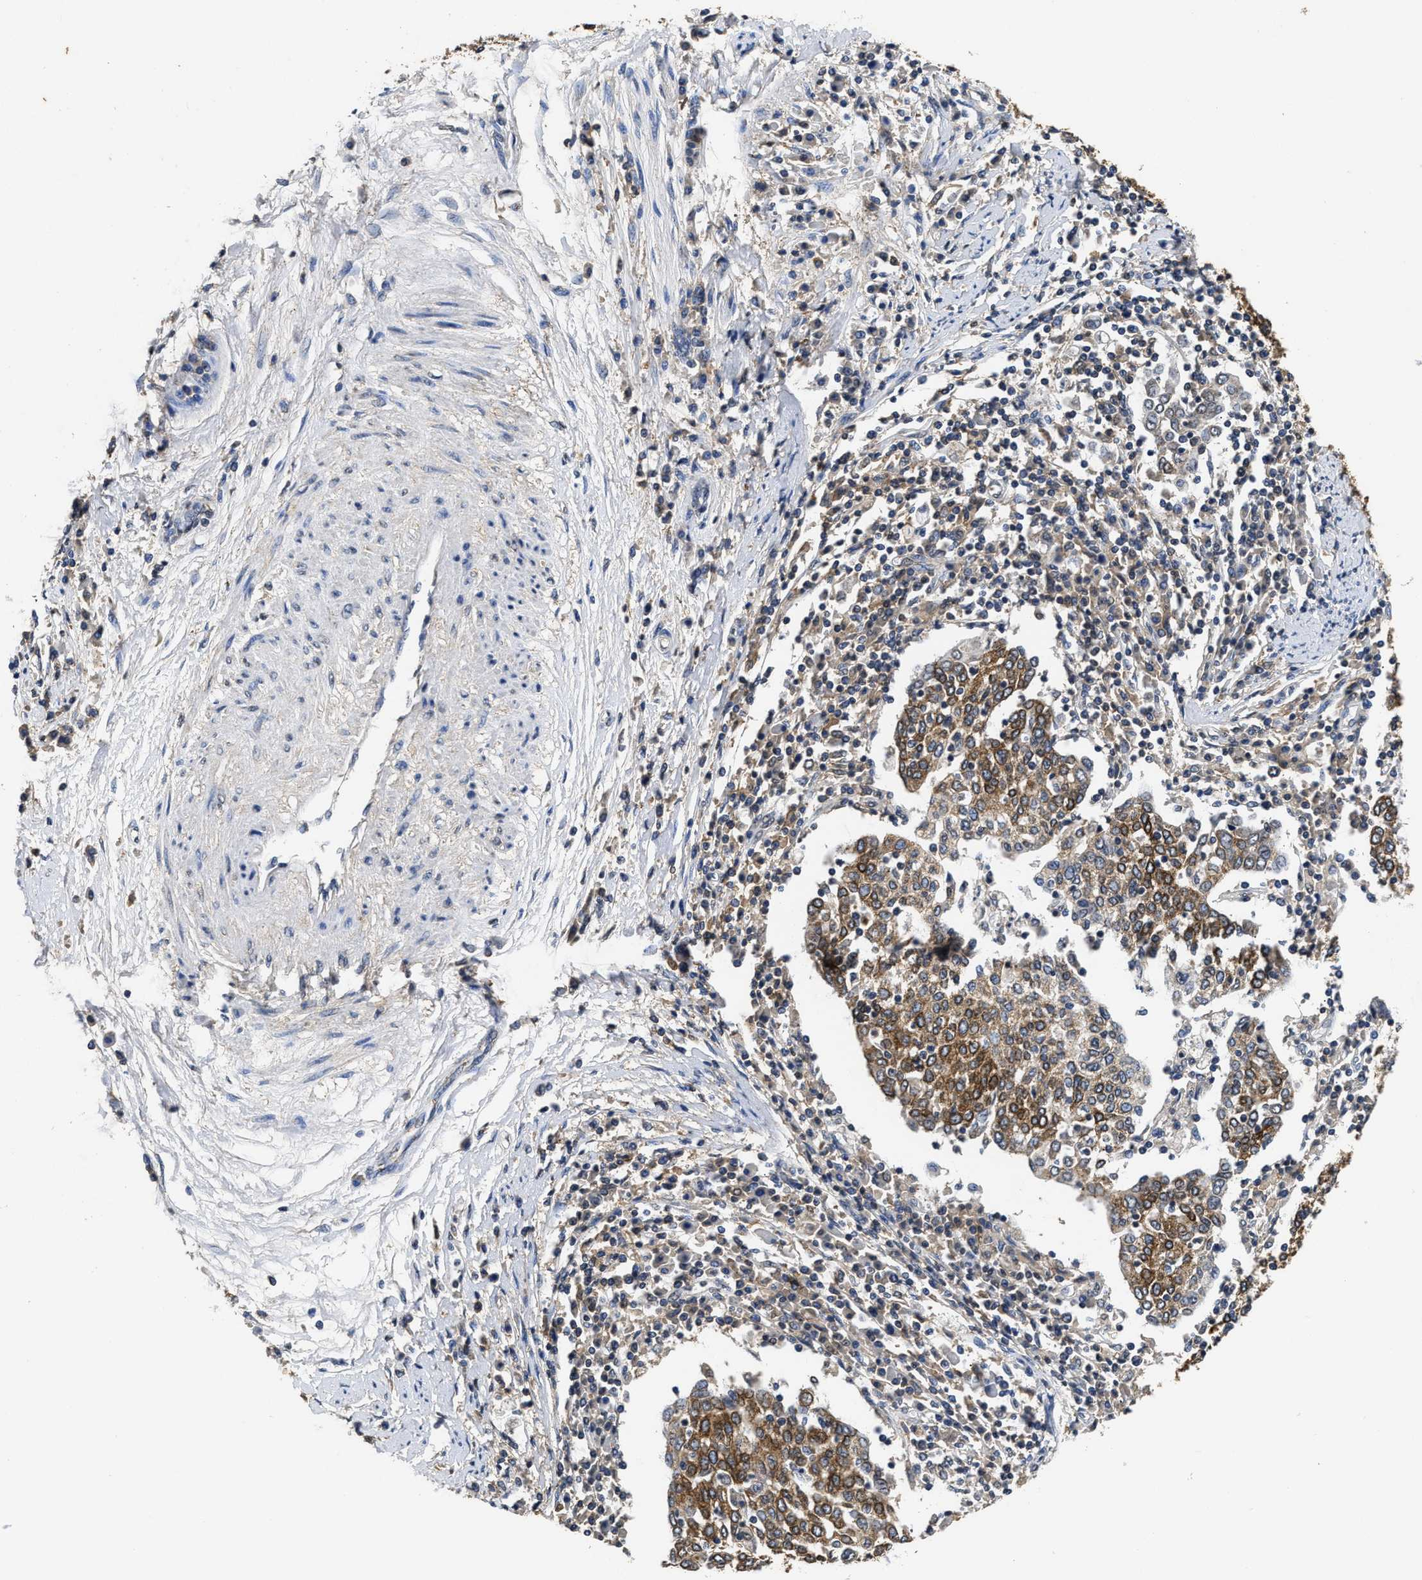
{"staining": {"intensity": "moderate", "quantity": ">75%", "location": "cytoplasmic/membranous"}, "tissue": "cervical cancer", "cell_type": "Tumor cells", "image_type": "cancer", "snomed": [{"axis": "morphology", "description": "Squamous cell carcinoma, NOS"}, {"axis": "topography", "description": "Cervix"}], "caption": "Immunohistochemical staining of cervical squamous cell carcinoma reveals medium levels of moderate cytoplasmic/membranous staining in approximately >75% of tumor cells.", "gene": "CTNNA1", "patient": {"sex": "female", "age": 40}}